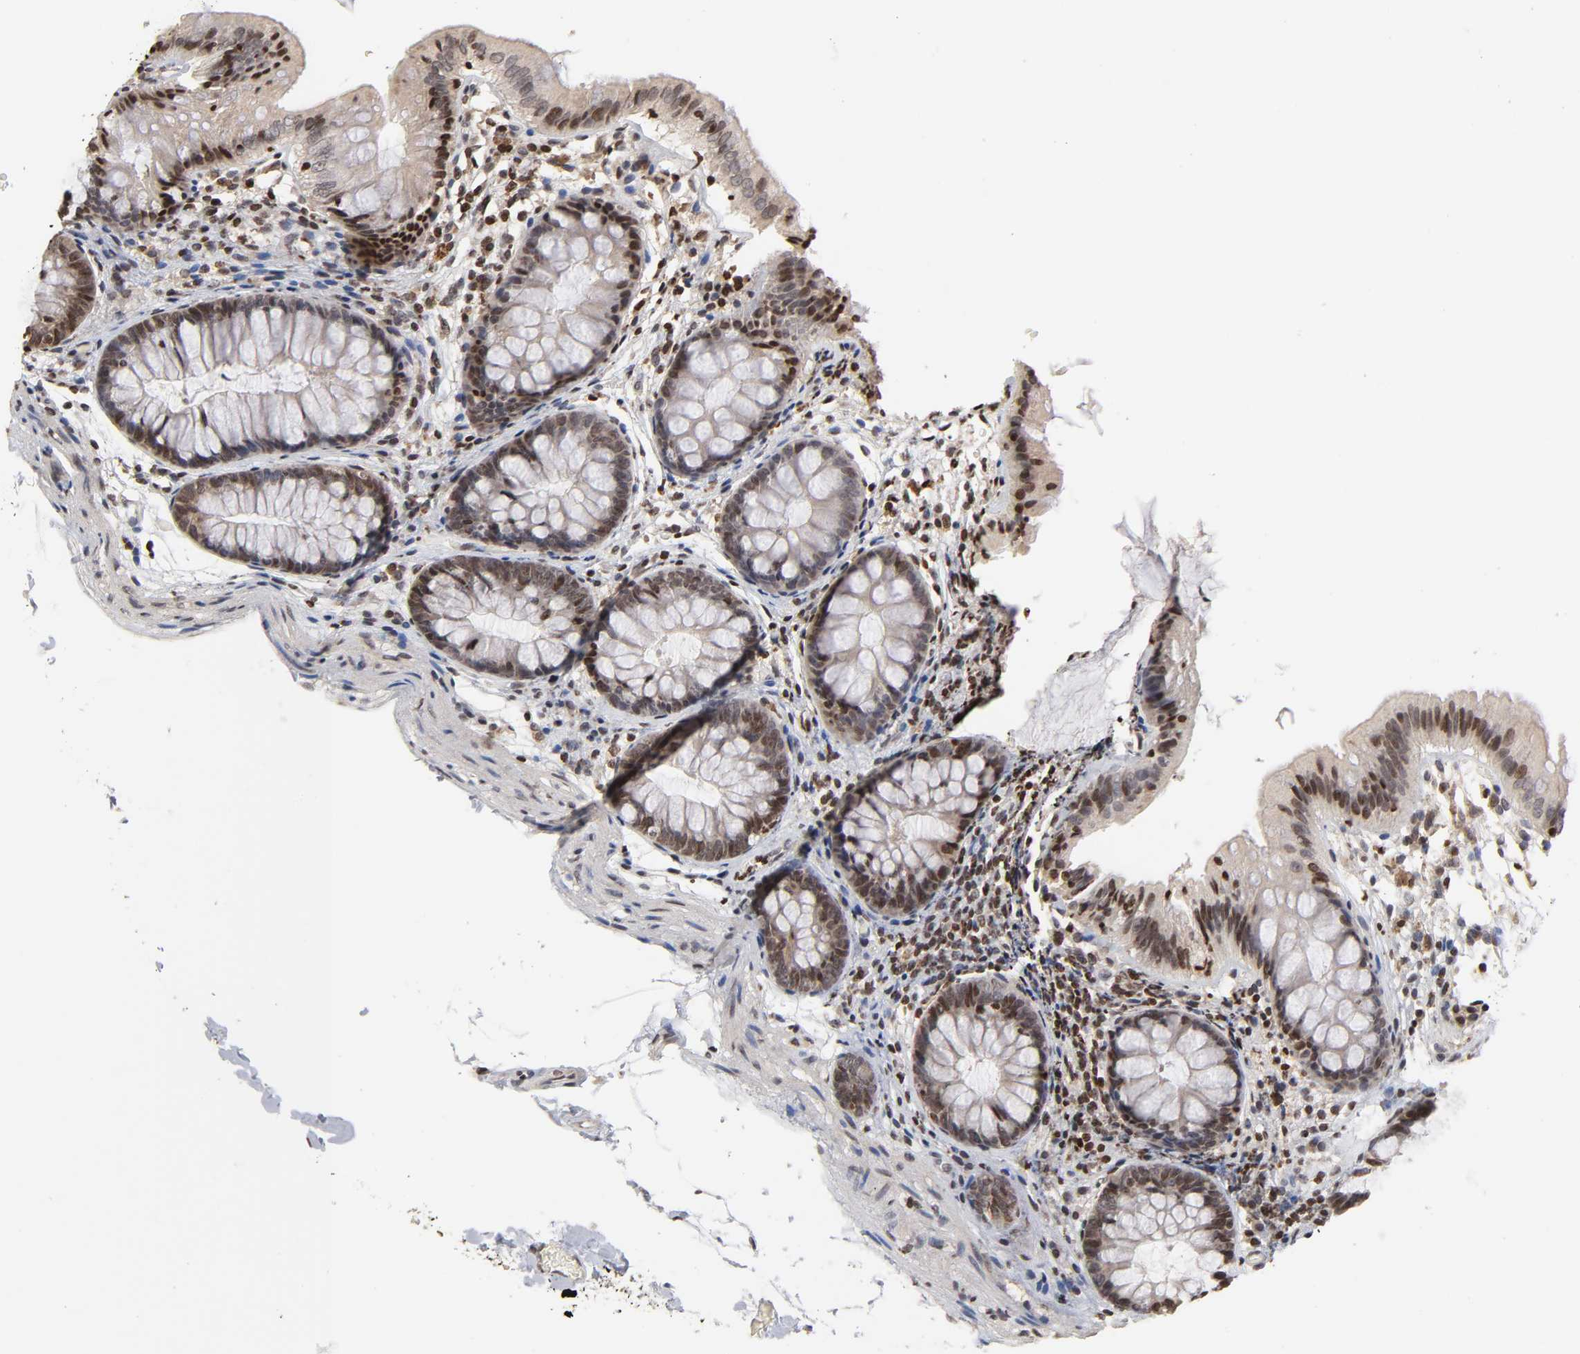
{"staining": {"intensity": "moderate", "quantity": ">75%", "location": "nuclear"}, "tissue": "colon", "cell_type": "Endothelial cells", "image_type": "normal", "snomed": [{"axis": "morphology", "description": "Normal tissue, NOS"}, {"axis": "topography", "description": "Smooth muscle"}, {"axis": "topography", "description": "Colon"}], "caption": "Immunohistochemistry (IHC) of unremarkable colon exhibits medium levels of moderate nuclear expression in about >75% of endothelial cells.", "gene": "ZNF473", "patient": {"sex": "male", "age": 67}}